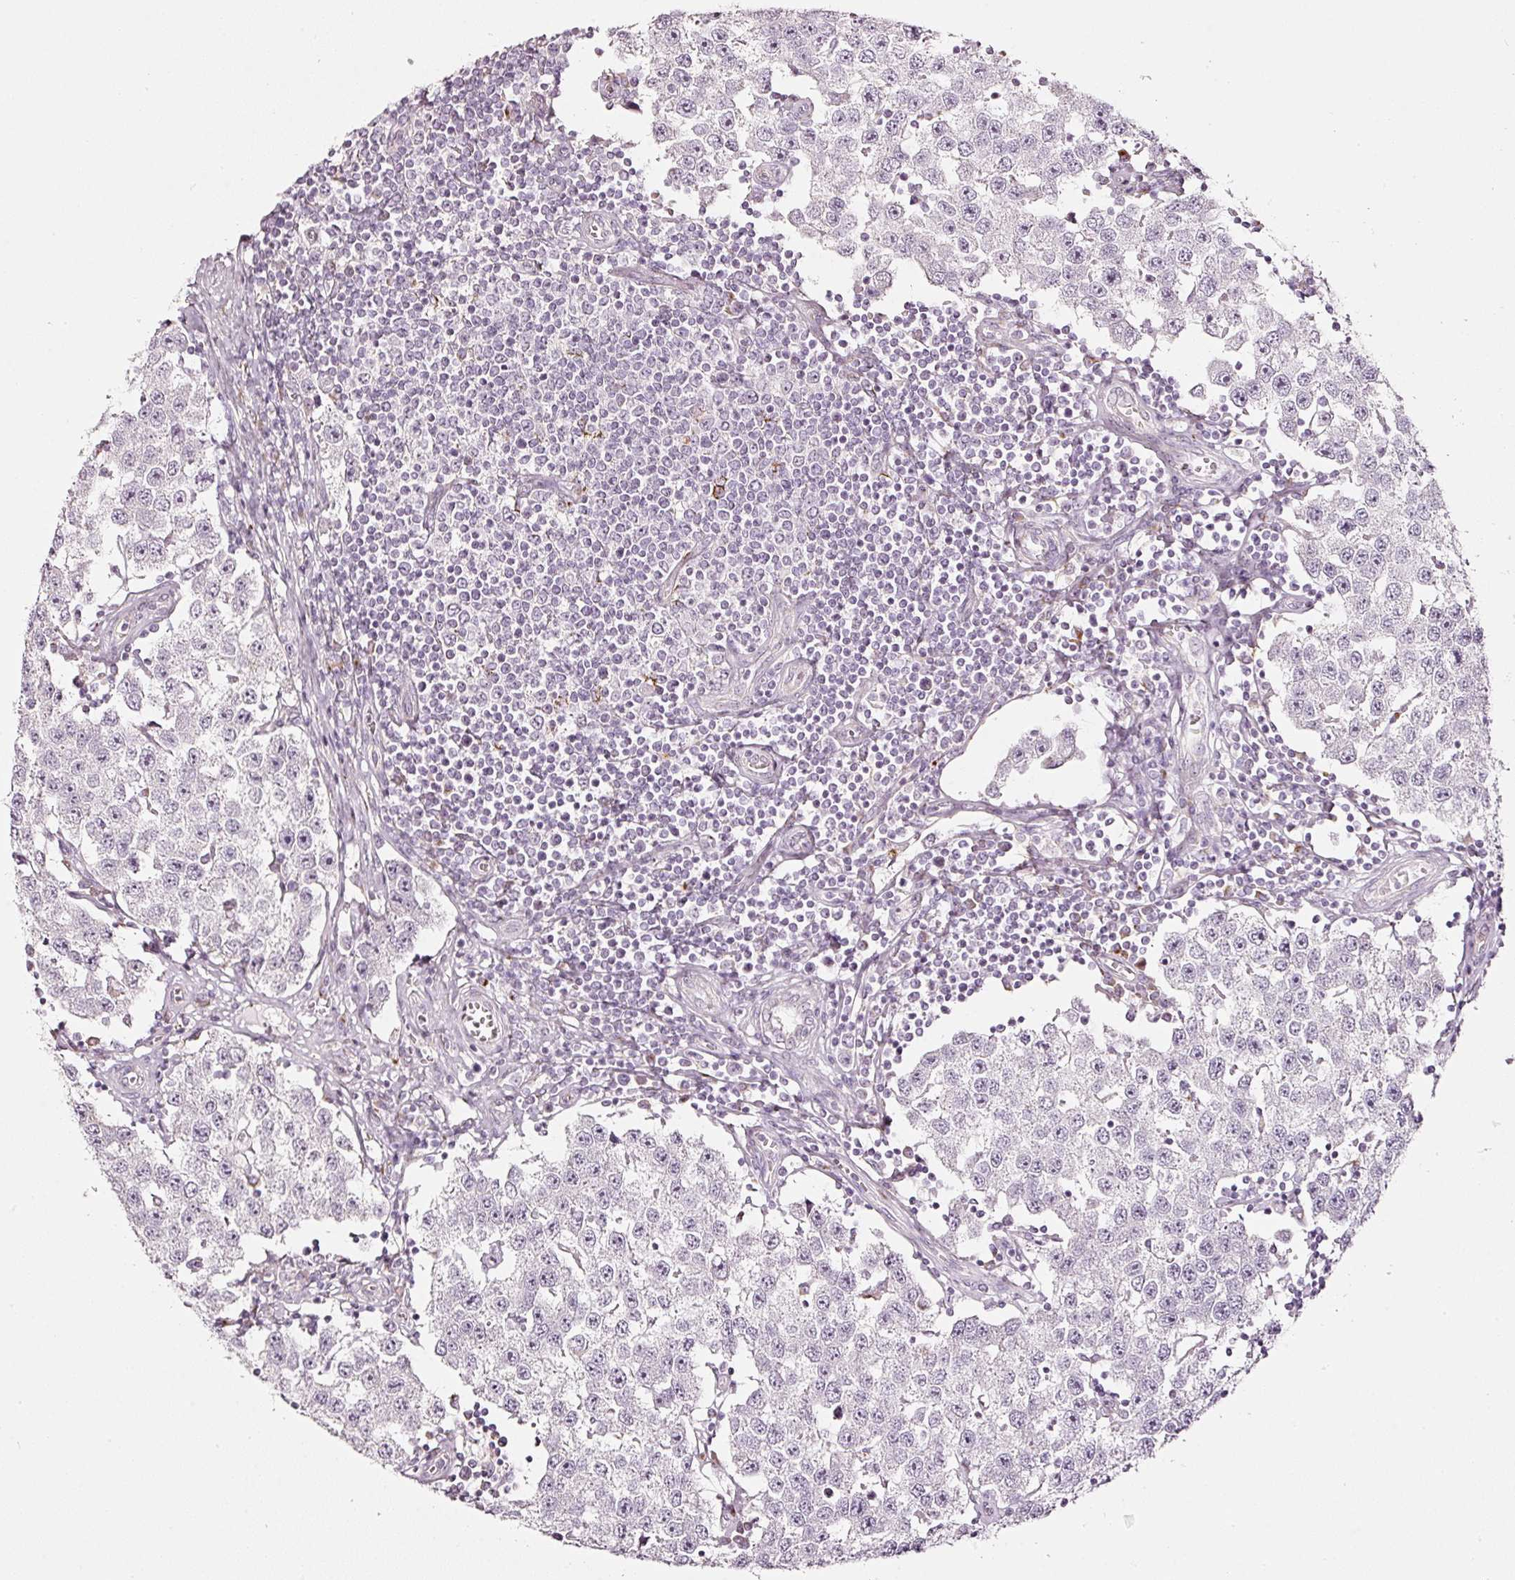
{"staining": {"intensity": "negative", "quantity": "none", "location": "none"}, "tissue": "testis cancer", "cell_type": "Tumor cells", "image_type": "cancer", "snomed": [{"axis": "morphology", "description": "Seminoma, NOS"}, {"axis": "topography", "description": "Testis"}], "caption": "High magnification brightfield microscopy of testis cancer stained with DAB (3,3'-diaminobenzidine) (brown) and counterstained with hematoxylin (blue): tumor cells show no significant positivity. (DAB IHC, high magnification).", "gene": "SDF4", "patient": {"sex": "male", "age": 34}}